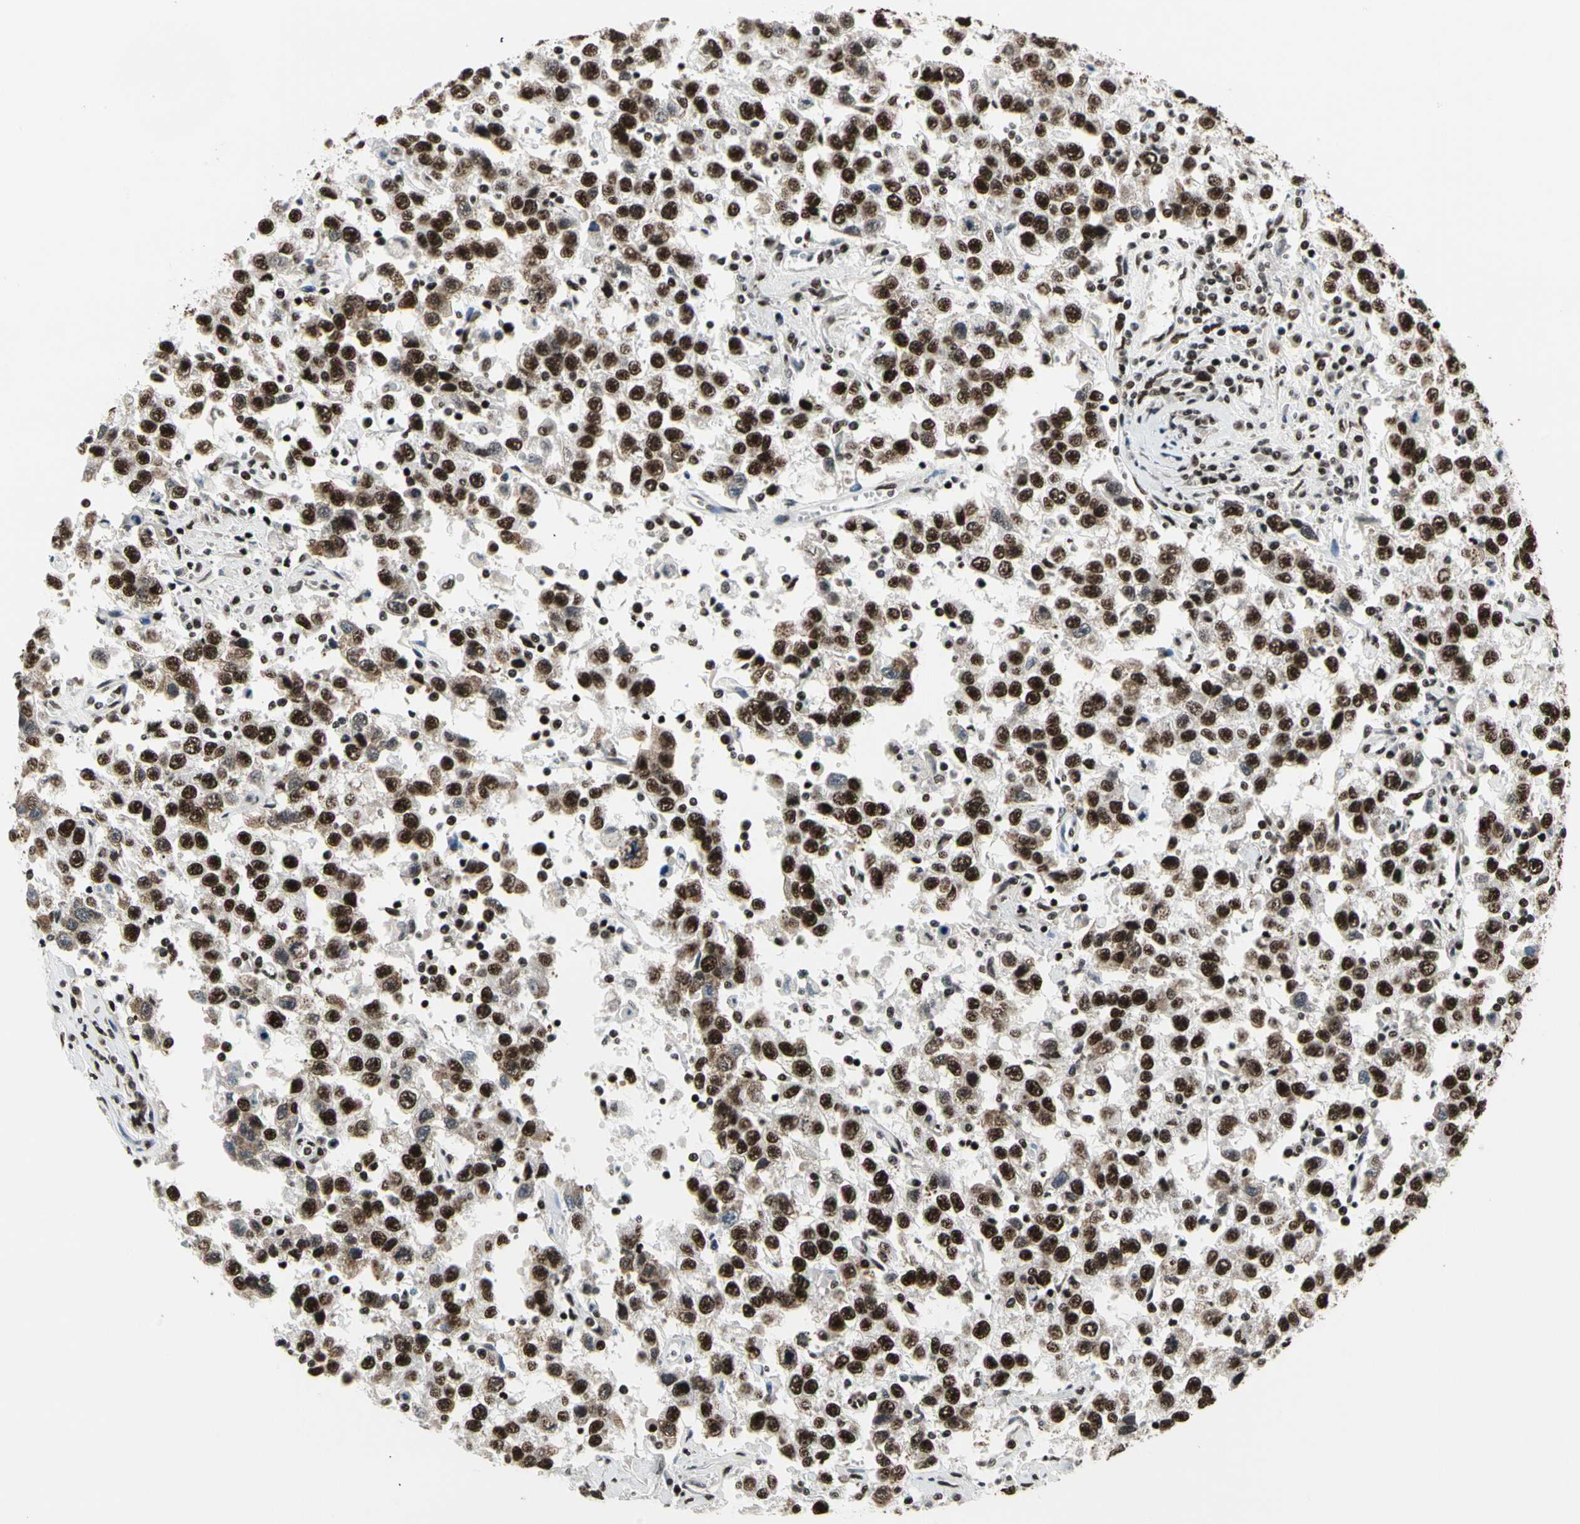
{"staining": {"intensity": "strong", "quantity": ">75%", "location": "cytoplasmic/membranous,nuclear"}, "tissue": "testis cancer", "cell_type": "Tumor cells", "image_type": "cancer", "snomed": [{"axis": "morphology", "description": "Seminoma, NOS"}, {"axis": "topography", "description": "Testis"}], "caption": "Strong cytoplasmic/membranous and nuclear staining for a protein is identified in about >75% of tumor cells of testis seminoma using IHC.", "gene": "SRSF11", "patient": {"sex": "male", "age": 41}}